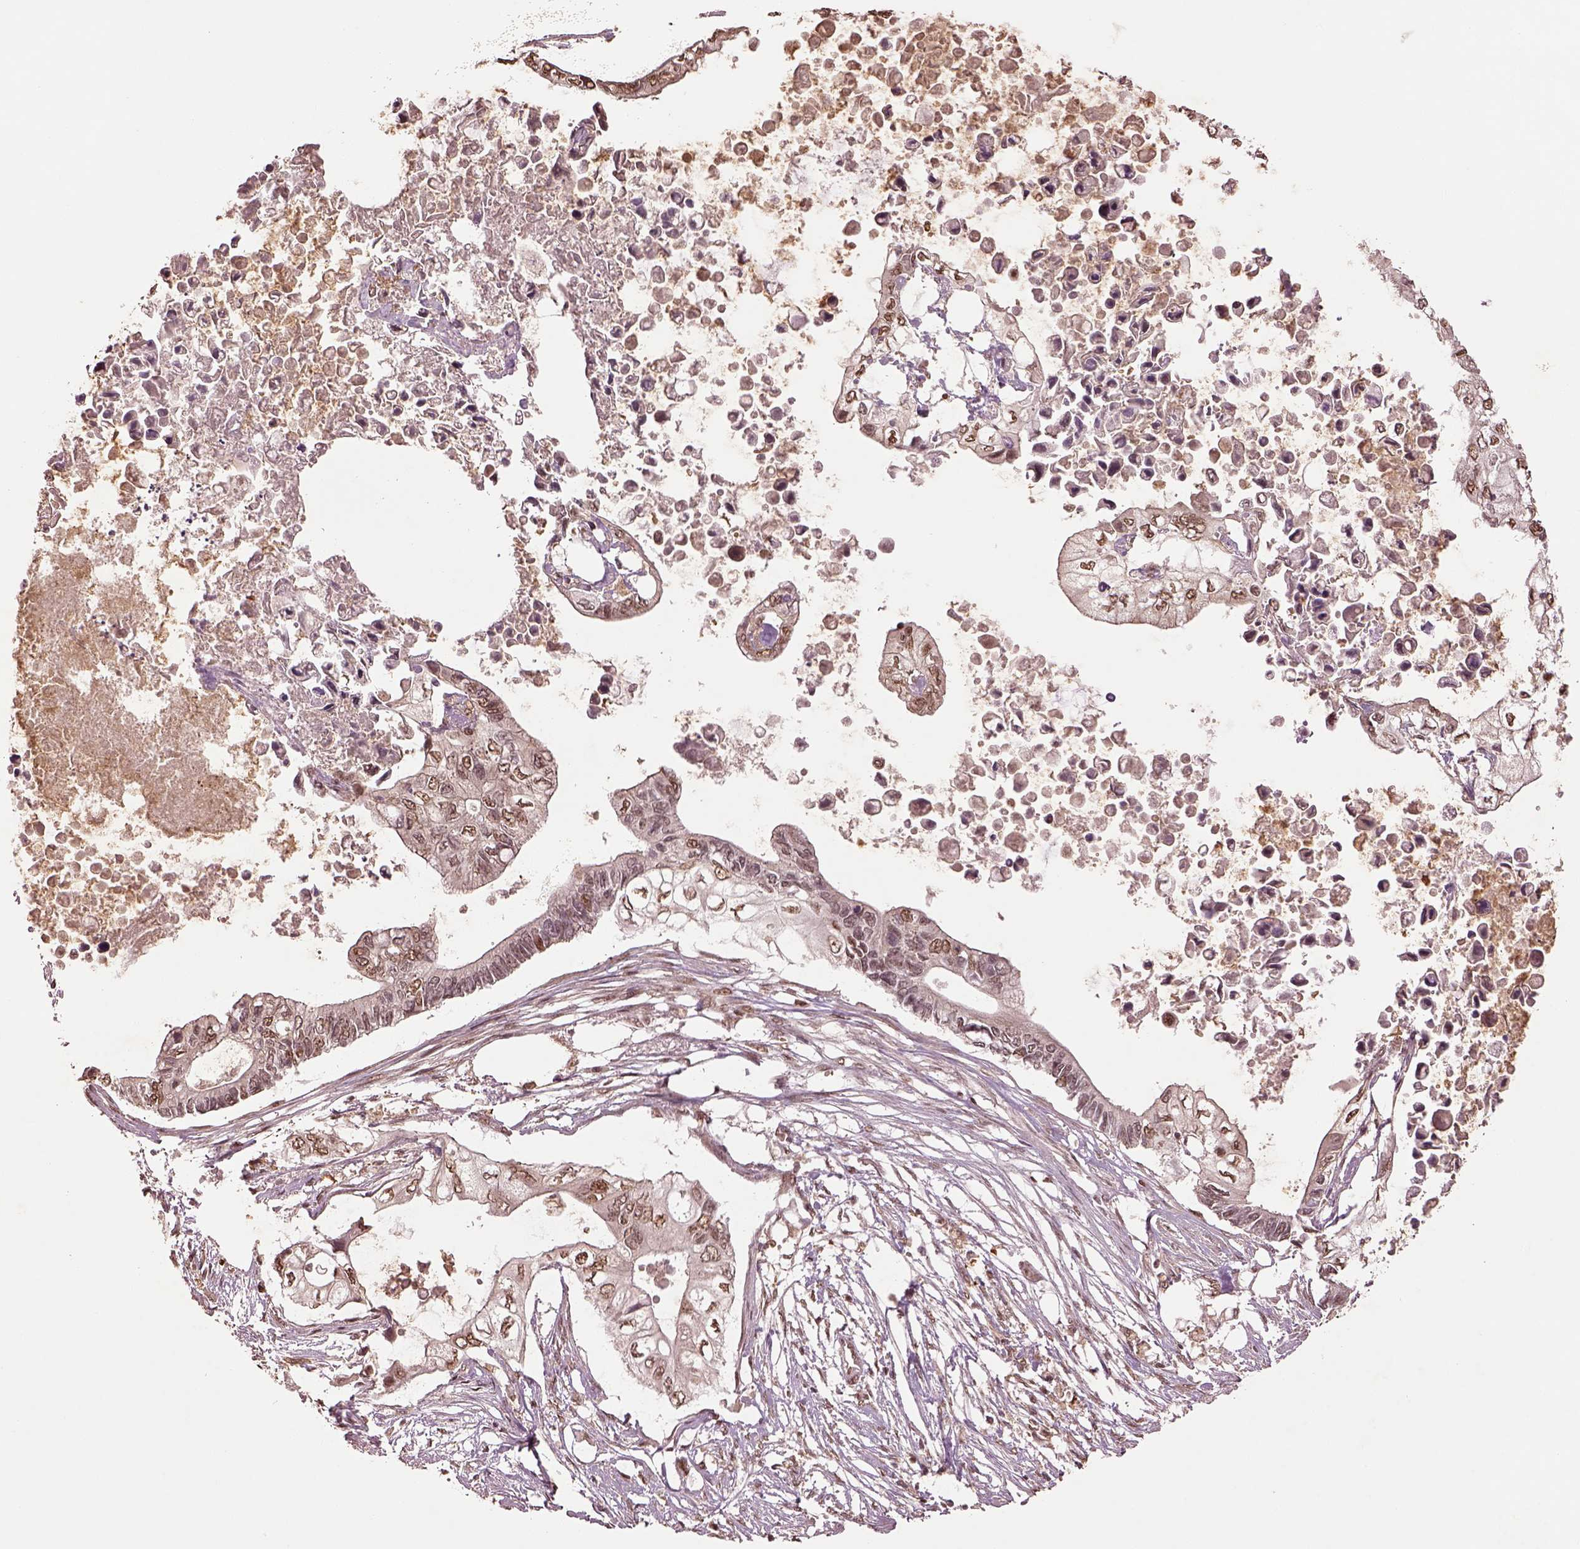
{"staining": {"intensity": "weak", "quantity": "25%-75%", "location": "nuclear"}, "tissue": "pancreatic cancer", "cell_type": "Tumor cells", "image_type": "cancer", "snomed": [{"axis": "morphology", "description": "Adenocarcinoma, NOS"}, {"axis": "topography", "description": "Pancreas"}], "caption": "The immunohistochemical stain highlights weak nuclear staining in tumor cells of pancreatic cancer (adenocarcinoma) tissue.", "gene": "BRD9", "patient": {"sex": "female", "age": 63}}